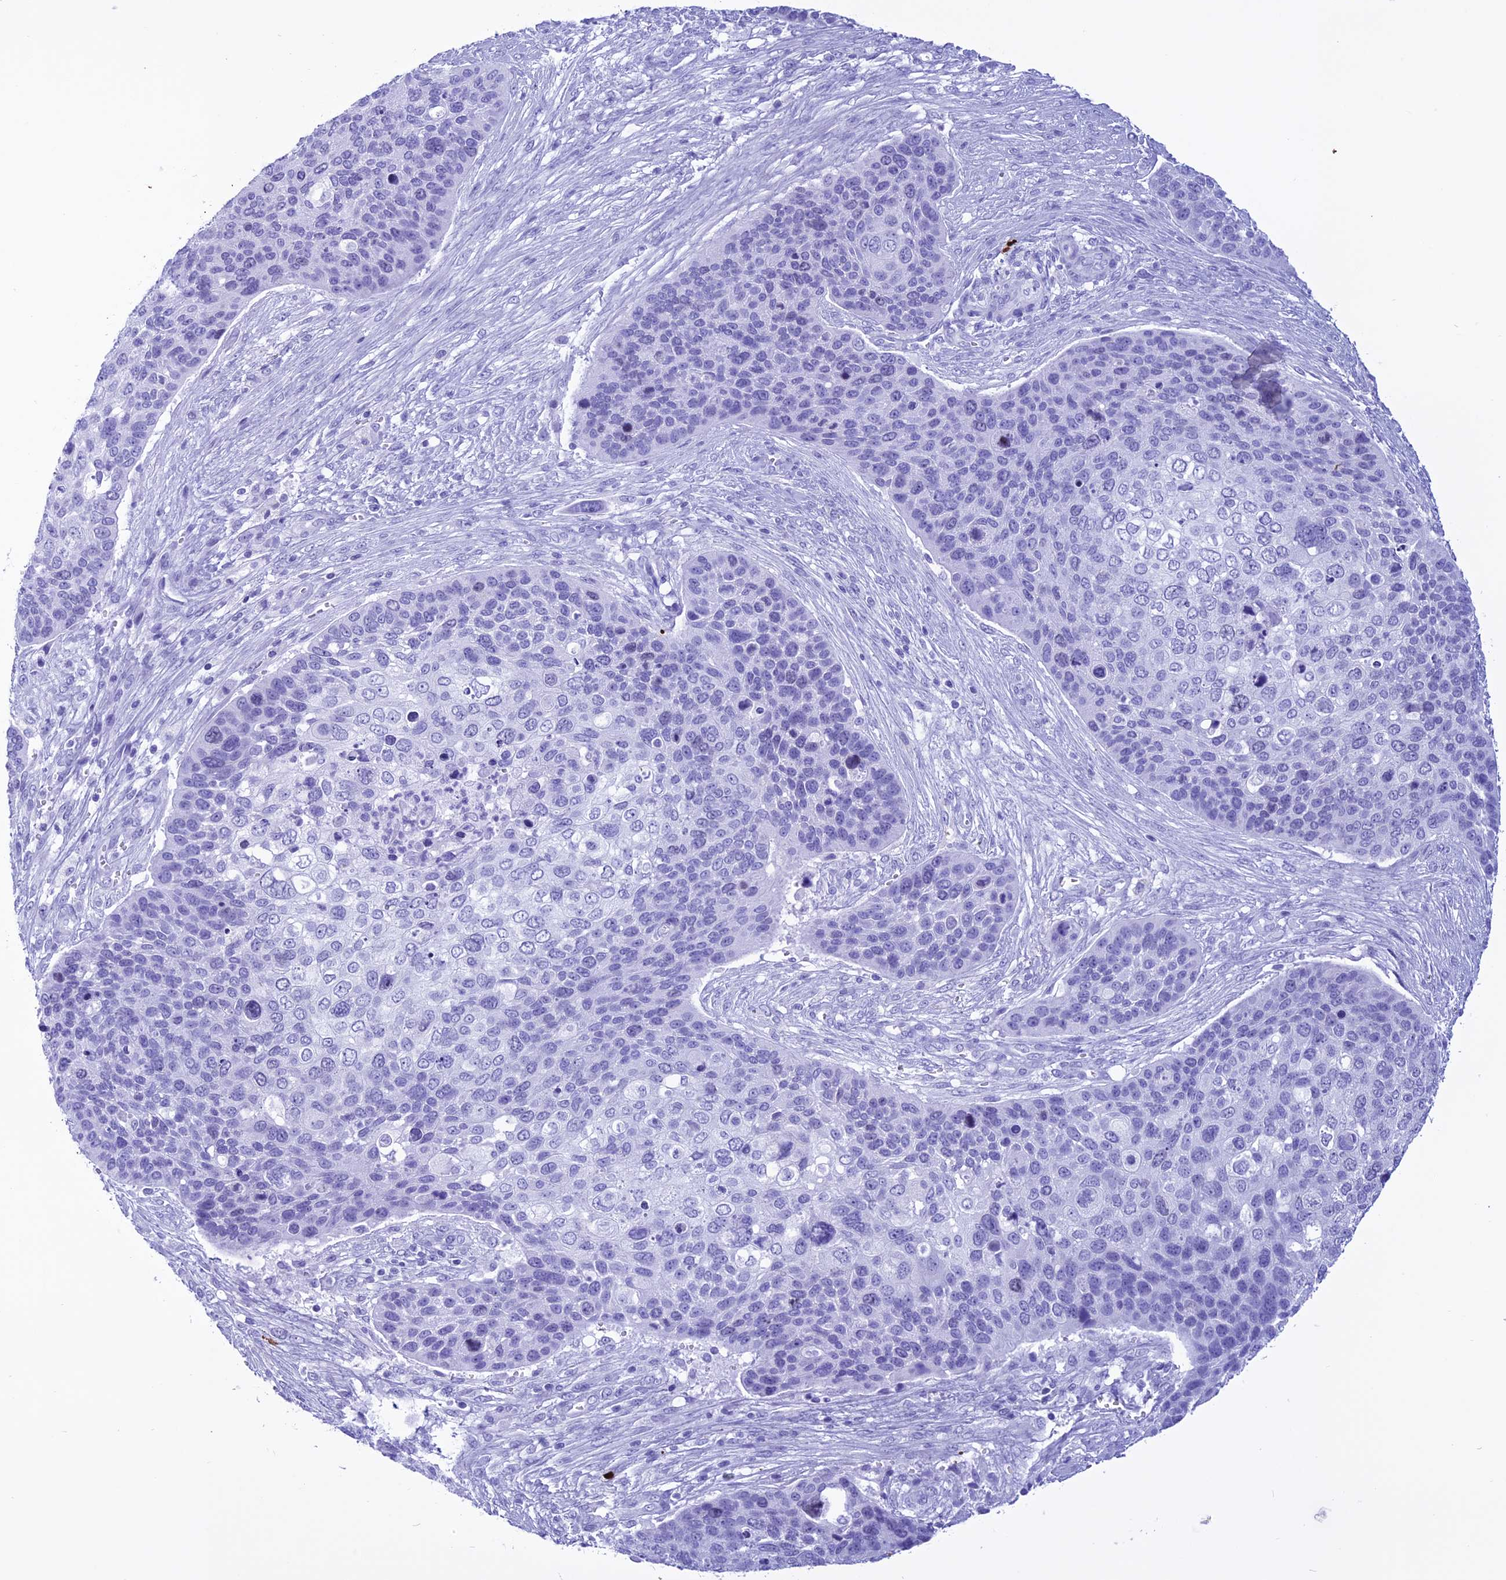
{"staining": {"intensity": "negative", "quantity": "none", "location": "none"}, "tissue": "skin cancer", "cell_type": "Tumor cells", "image_type": "cancer", "snomed": [{"axis": "morphology", "description": "Basal cell carcinoma"}, {"axis": "topography", "description": "Skin"}], "caption": "Tumor cells show no significant protein positivity in skin cancer (basal cell carcinoma).", "gene": "MZB1", "patient": {"sex": "female", "age": 74}}